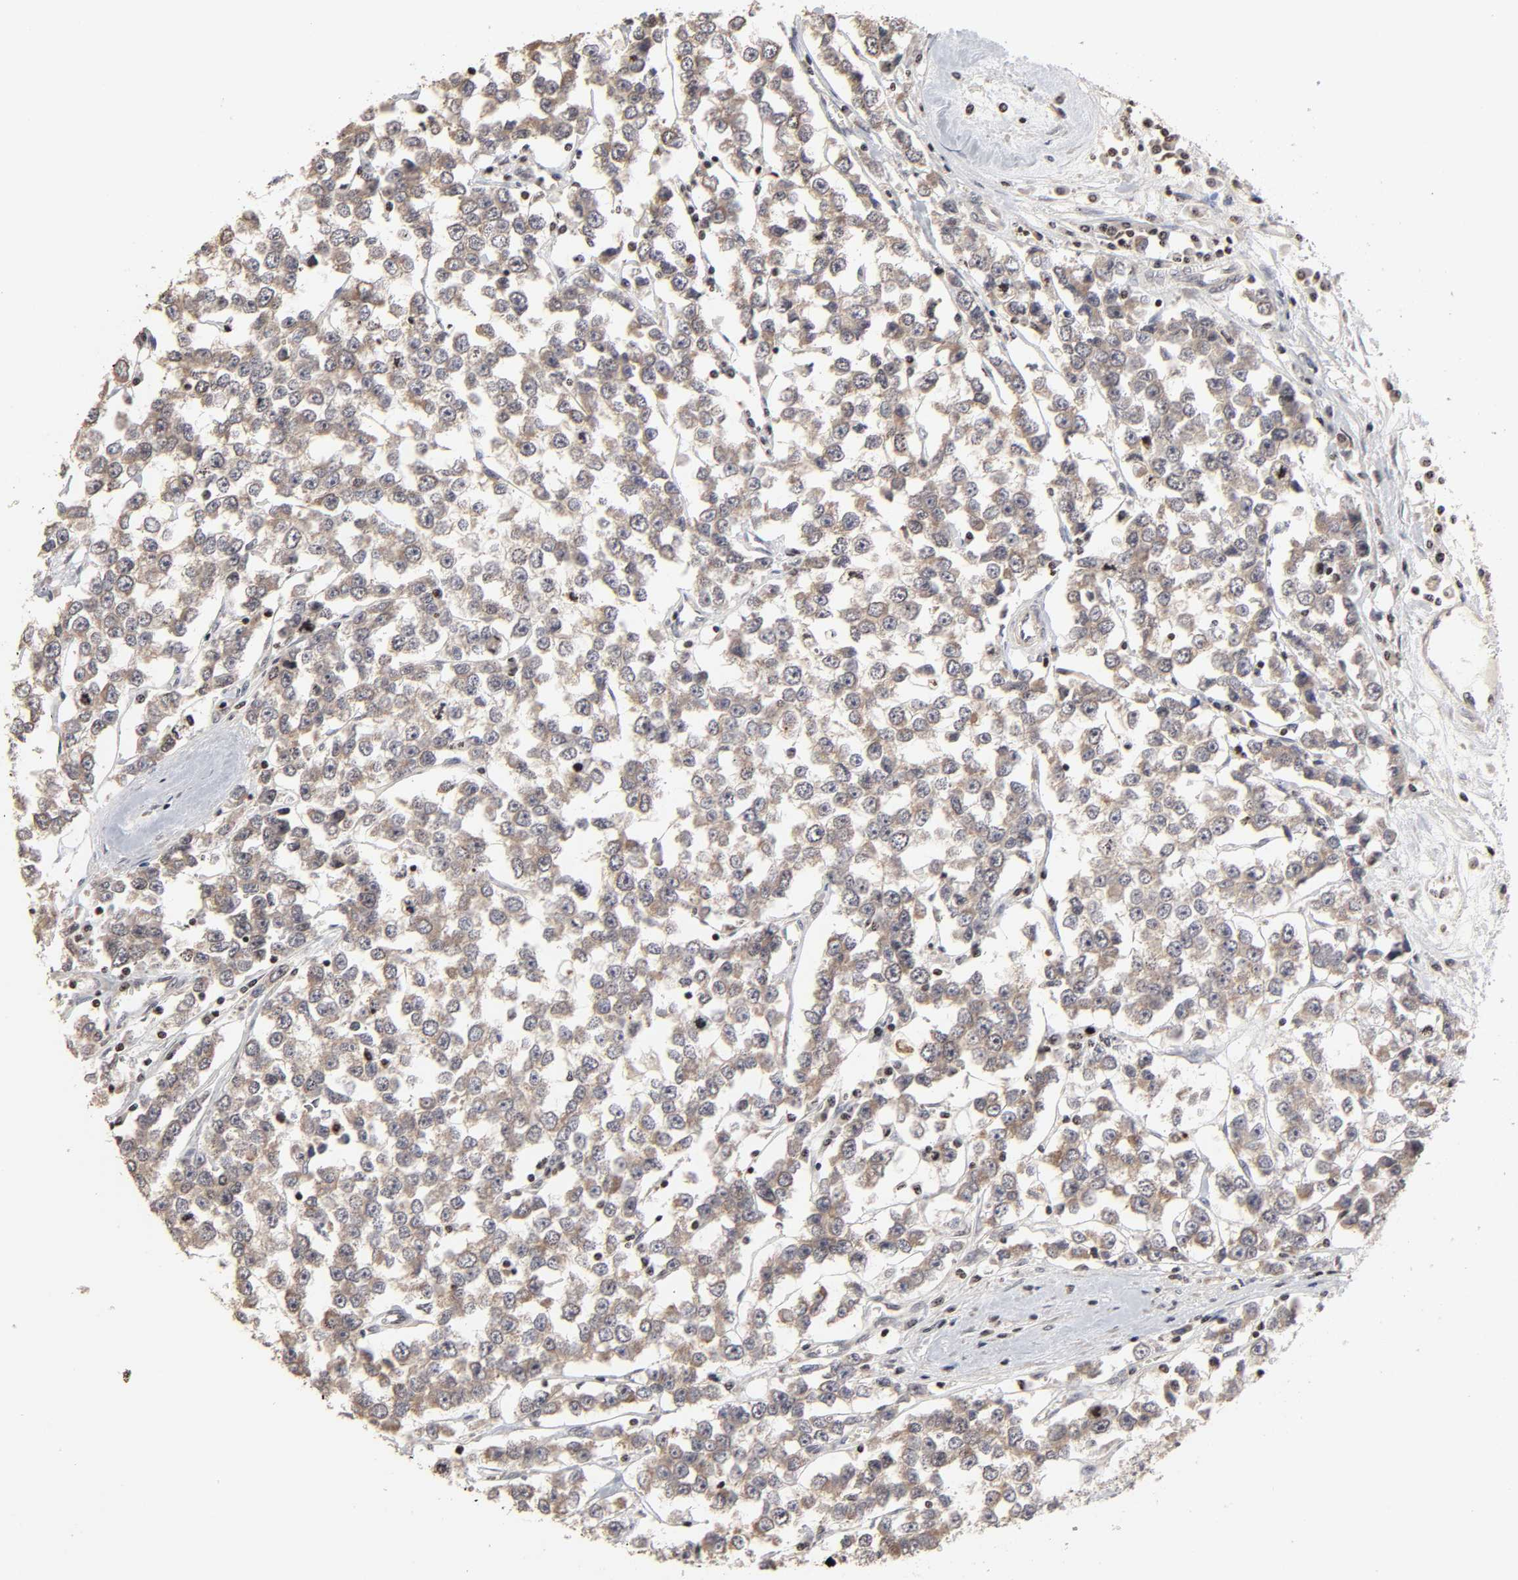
{"staining": {"intensity": "weak", "quantity": "25%-75%", "location": "cytoplasmic/membranous"}, "tissue": "testis cancer", "cell_type": "Tumor cells", "image_type": "cancer", "snomed": [{"axis": "morphology", "description": "Seminoma, NOS"}, {"axis": "morphology", "description": "Carcinoma, Embryonal, NOS"}, {"axis": "topography", "description": "Testis"}], "caption": "Brown immunohistochemical staining in testis cancer exhibits weak cytoplasmic/membranous staining in approximately 25%-75% of tumor cells. (DAB = brown stain, brightfield microscopy at high magnification).", "gene": "ZNF473", "patient": {"sex": "male", "age": 52}}